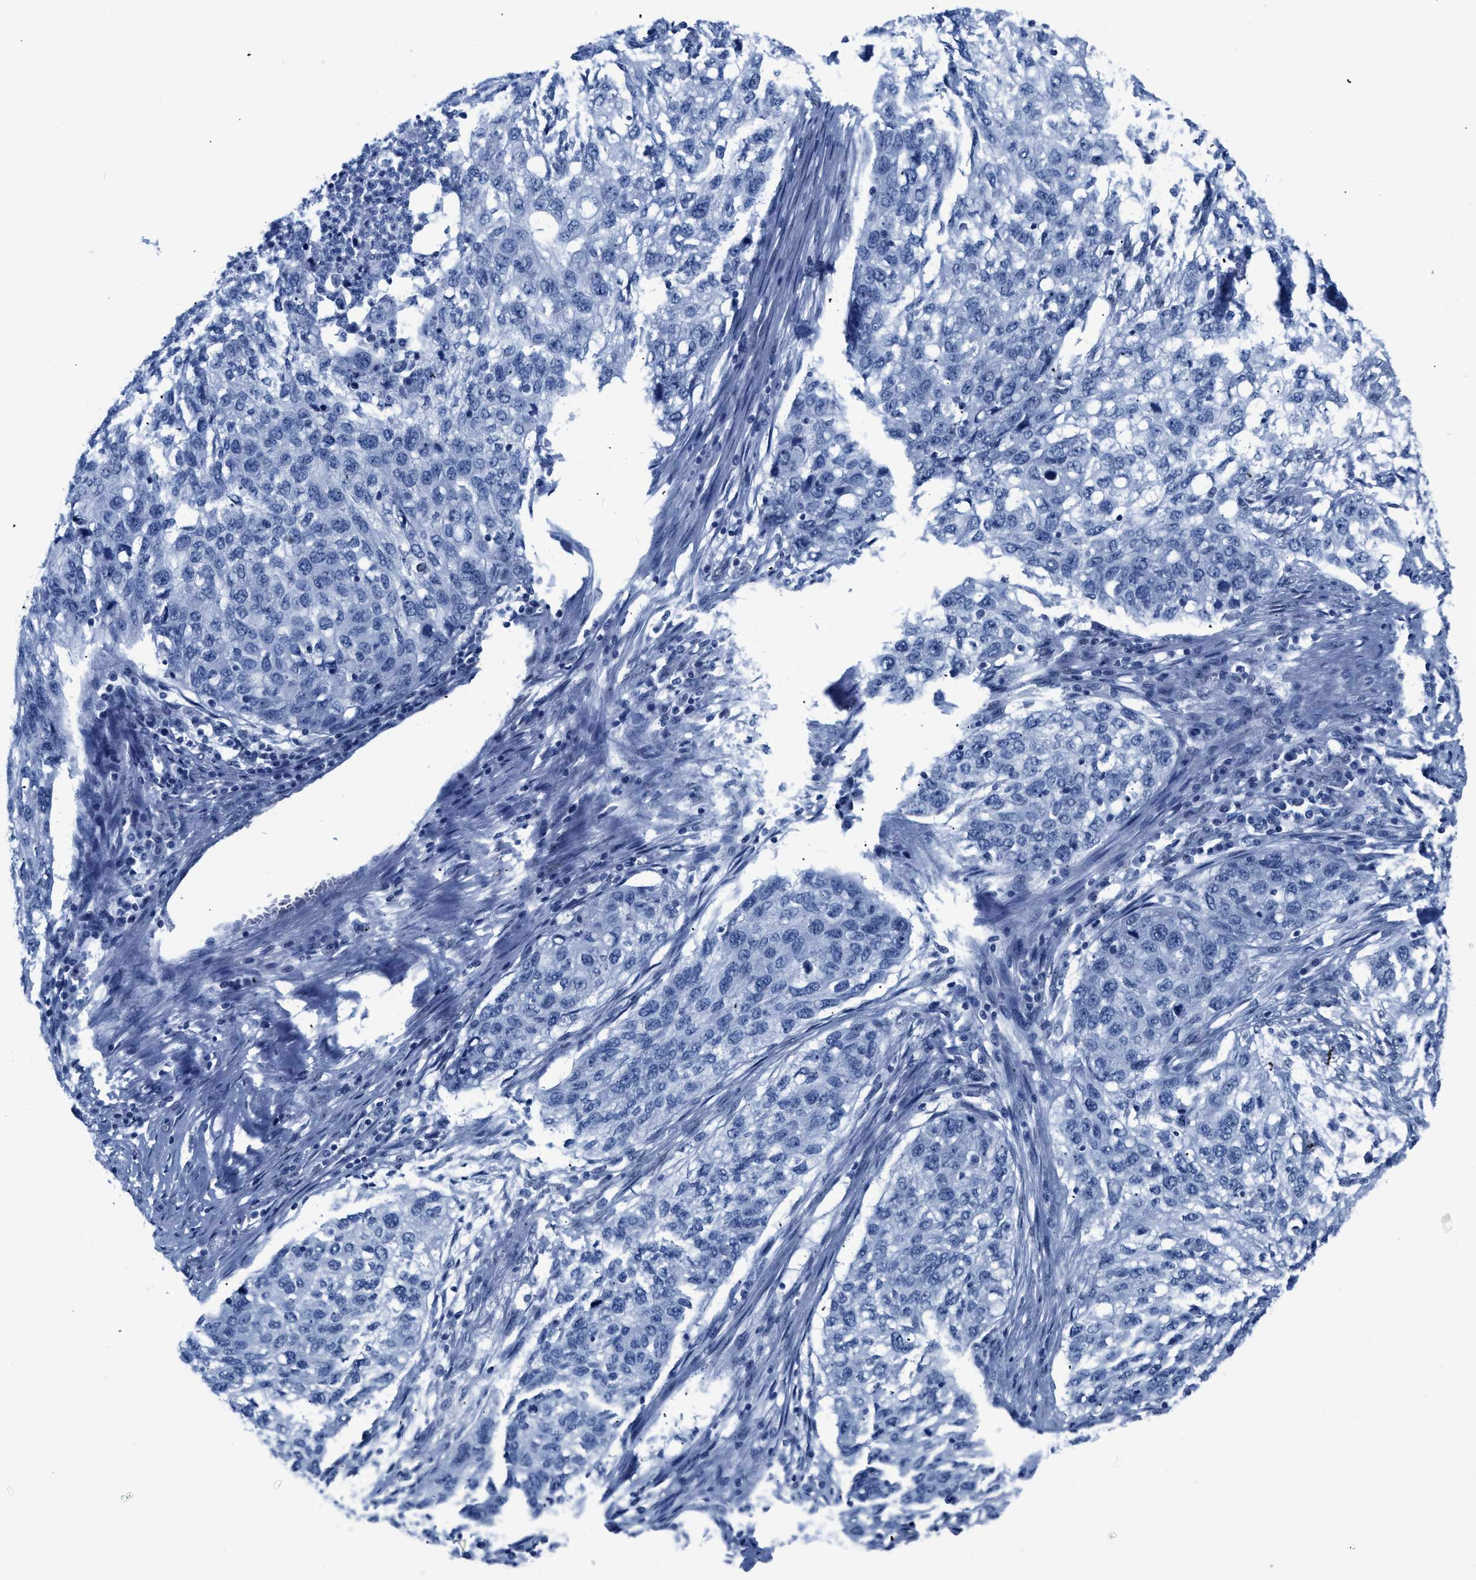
{"staining": {"intensity": "negative", "quantity": "none", "location": "none"}, "tissue": "lung cancer", "cell_type": "Tumor cells", "image_type": "cancer", "snomed": [{"axis": "morphology", "description": "Squamous cell carcinoma, NOS"}, {"axis": "topography", "description": "Lung"}], "caption": "Squamous cell carcinoma (lung) was stained to show a protein in brown. There is no significant staining in tumor cells.", "gene": "CTBP1", "patient": {"sex": "female", "age": 63}}